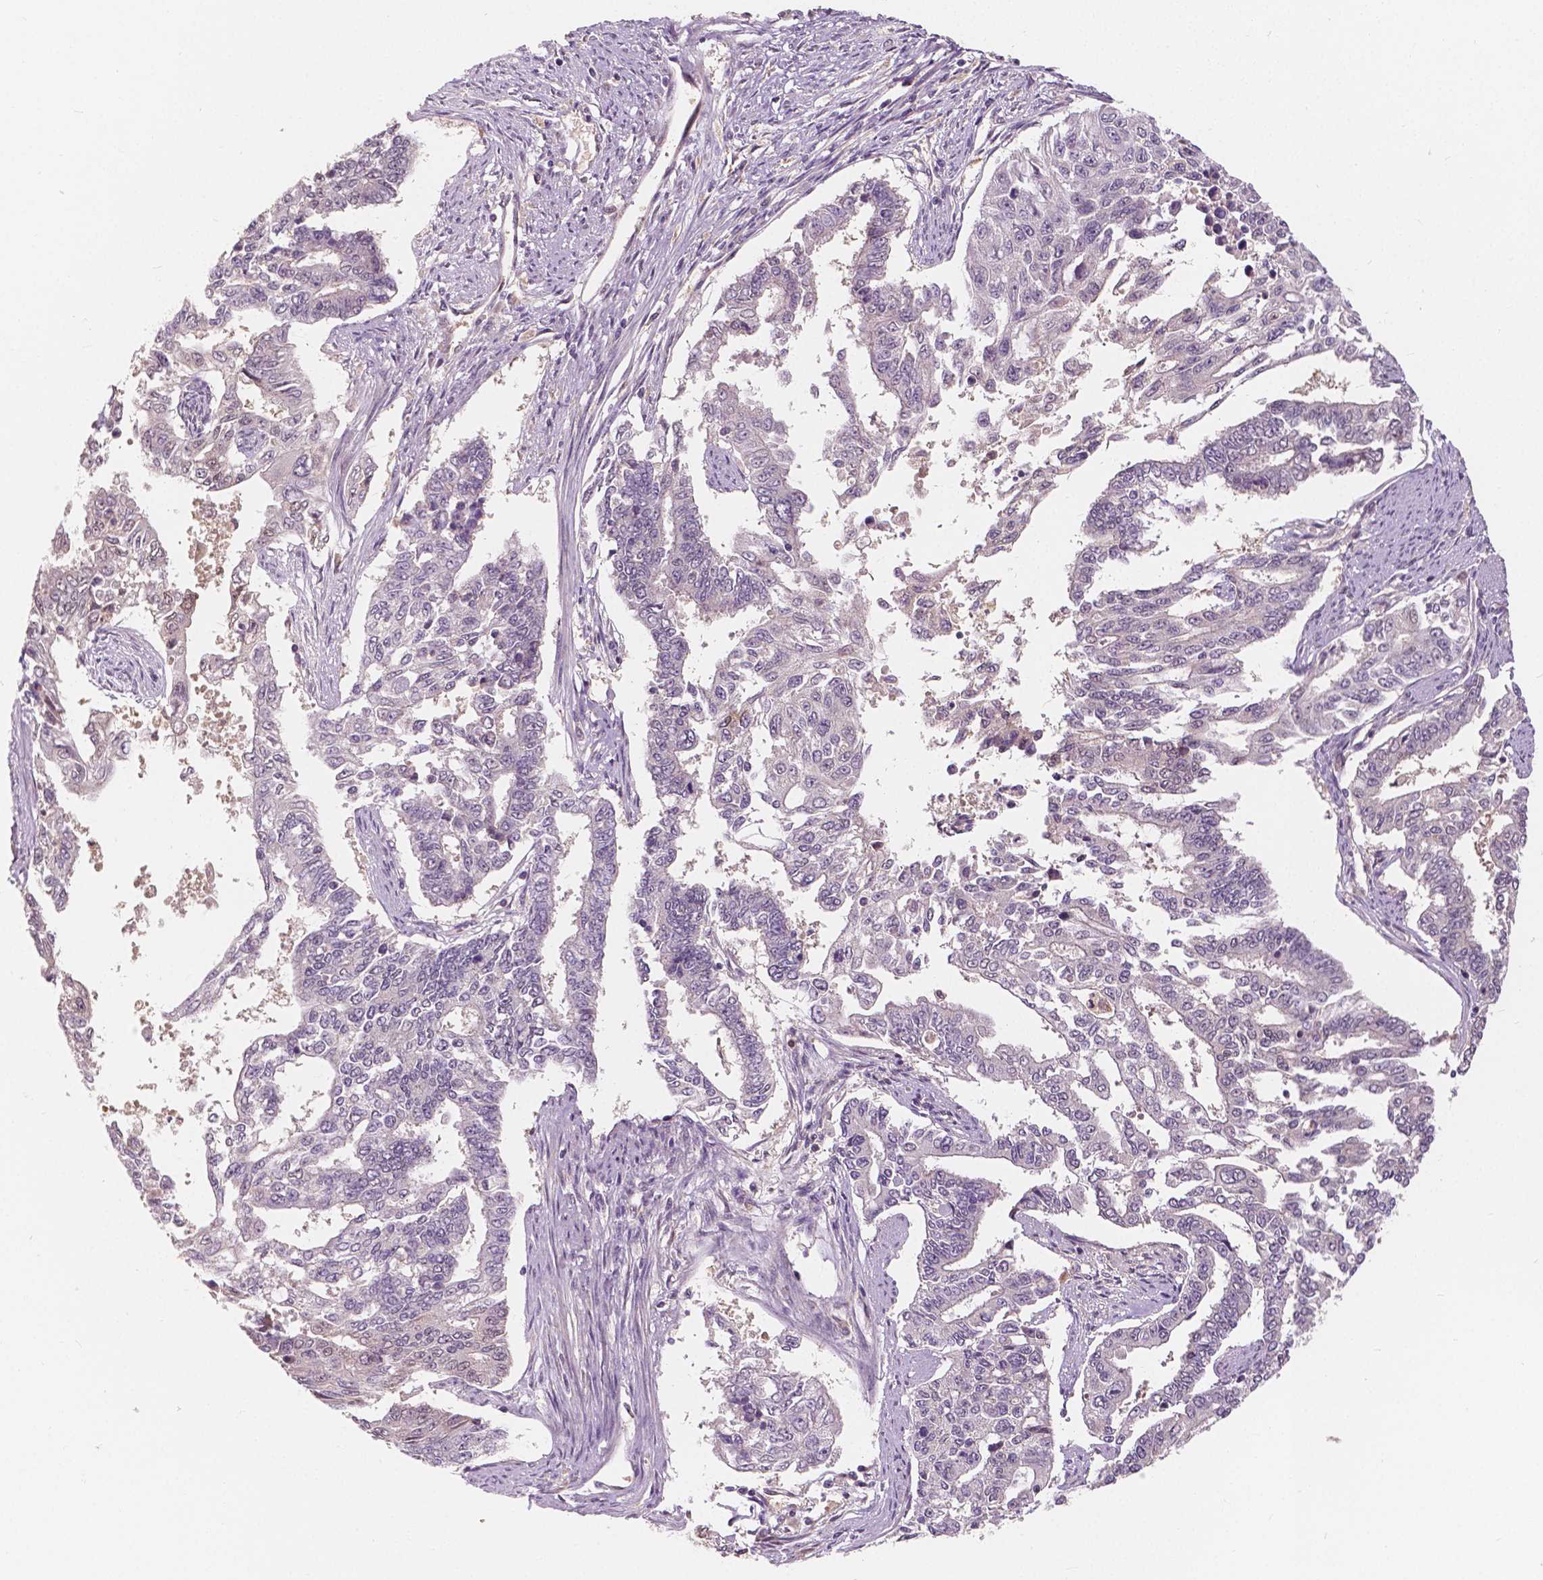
{"staining": {"intensity": "negative", "quantity": "none", "location": "none"}, "tissue": "endometrial cancer", "cell_type": "Tumor cells", "image_type": "cancer", "snomed": [{"axis": "morphology", "description": "Adenocarcinoma, NOS"}, {"axis": "topography", "description": "Uterus"}], "caption": "IHC image of human adenocarcinoma (endometrial) stained for a protein (brown), which demonstrates no expression in tumor cells.", "gene": "NAPRT", "patient": {"sex": "female", "age": 59}}